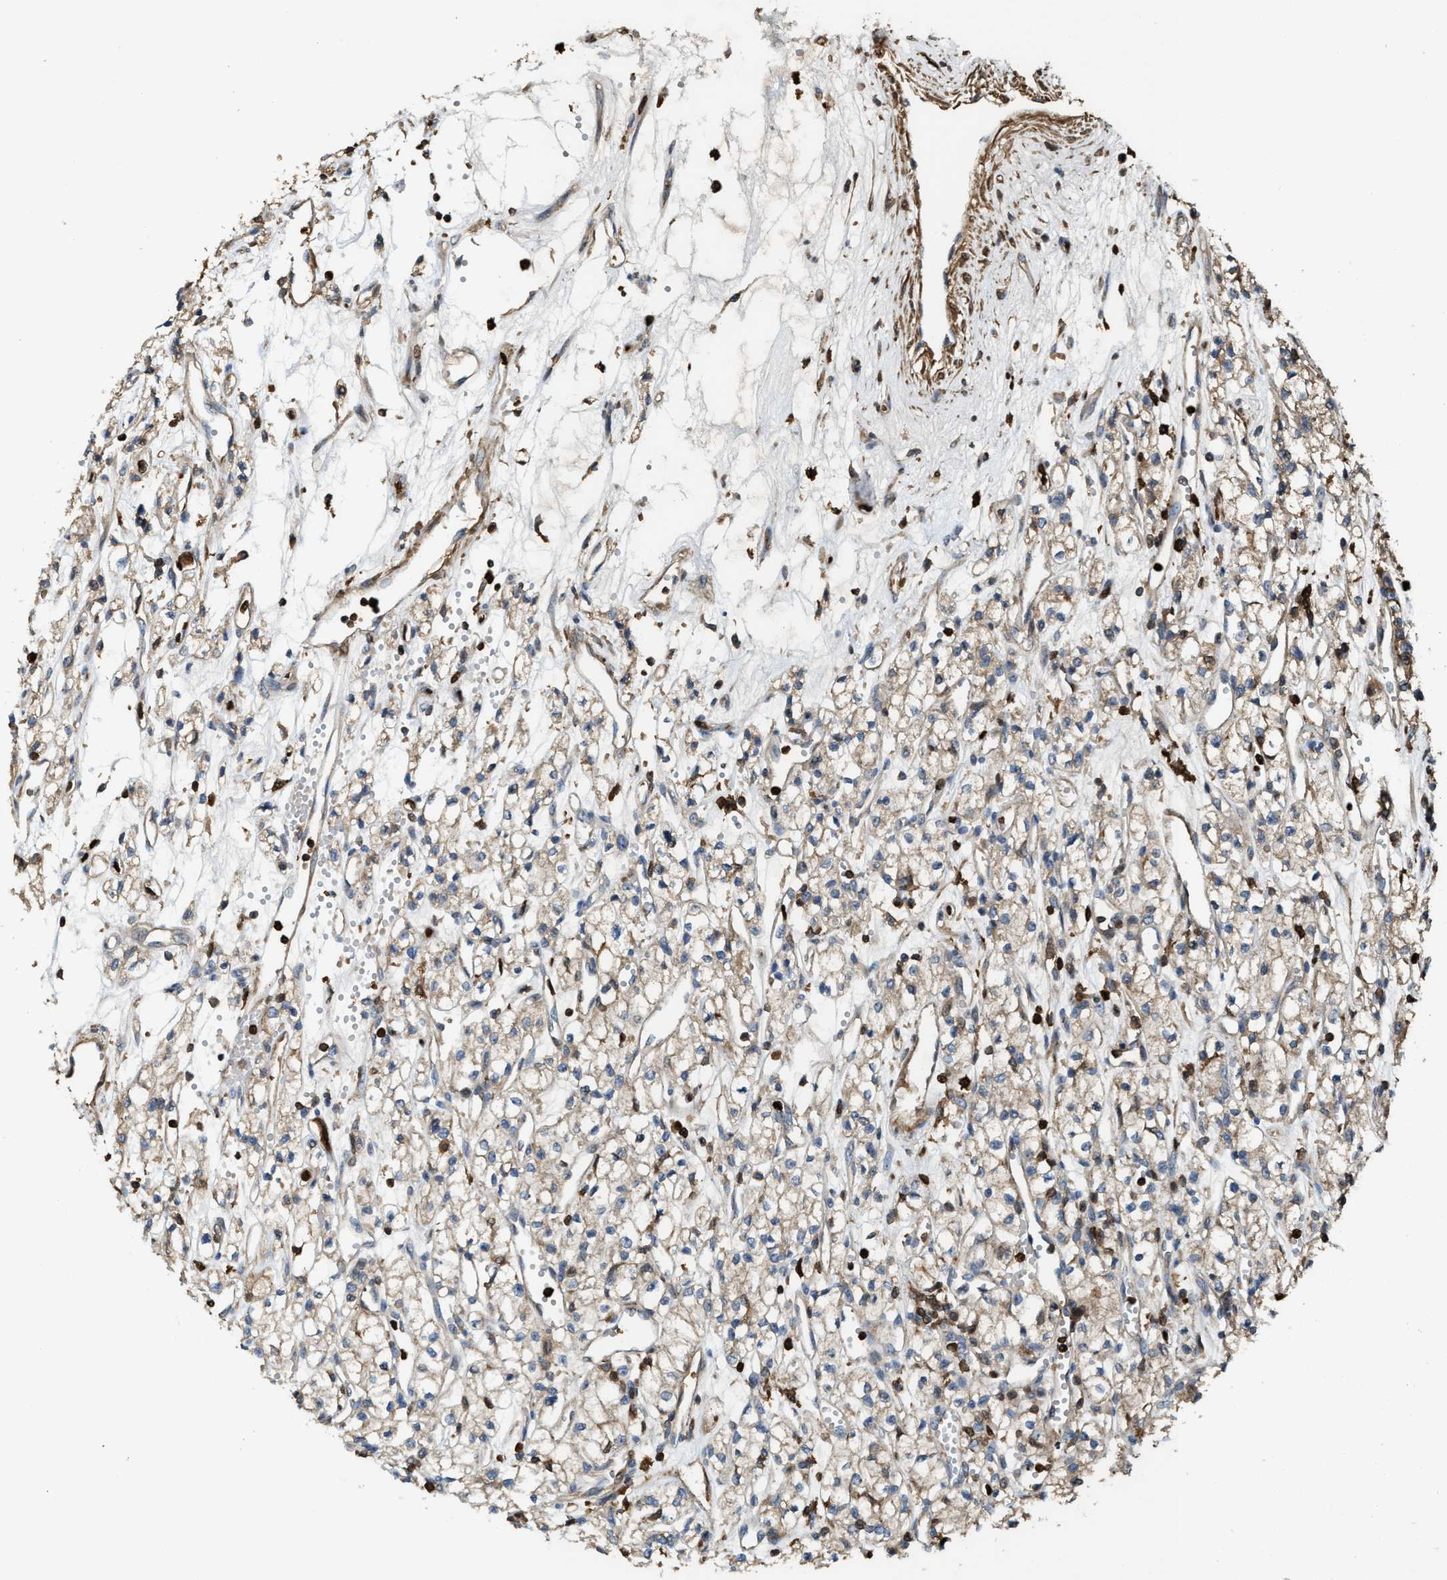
{"staining": {"intensity": "weak", "quantity": ">75%", "location": "cytoplasmic/membranous"}, "tissue": "renal cancer", "cell_type": "Tumor cells", "image_type": "cancer", "snomed": [{"axis": "morphology", "description": "Adenocarcinoma, NOS"}, {"axis": "topography", "description": "Kidney"}], "caption": "Immunohistochemistry (IHC) micrograph of human renal adenocarcinoma stained for a protein (brown), which displays low levels of weak cytoplasmic/membranous expression in approximately >75% of tumor cells.", "gene": "SERPINB5", "patient": {"sex": "male", "age": 59}}